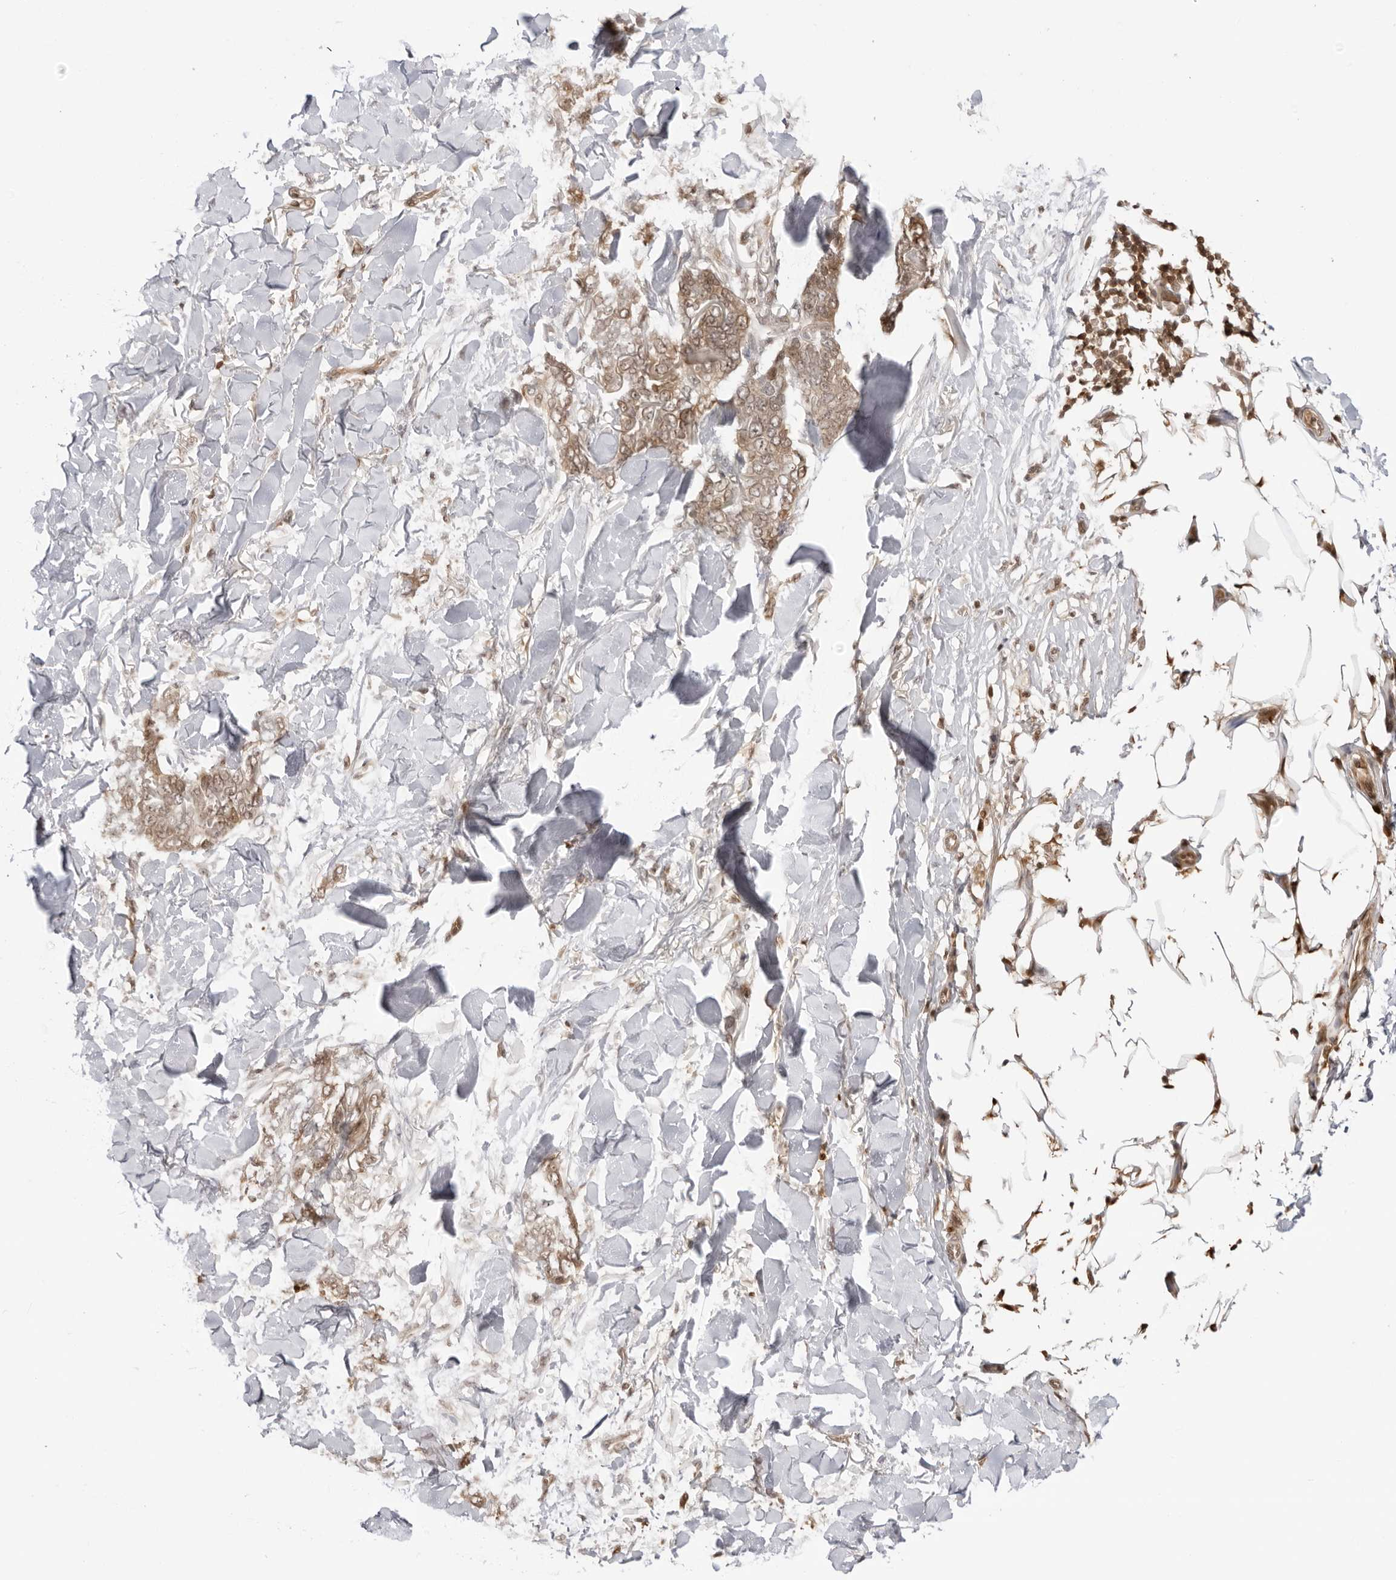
{"staining": {"intensity": "weak", "quantity": ">75%", "location": "cytoplasmic/membranous,nuclear"}, "tissue": "skin cancer", "cell_type": "Tumor cells", "image_type": "cancer", "snomed": [{"axis": "morphology", "description": "Normal tissue, NOS"}, {"axis": "morphology", "description": "Basal cell carcinoma"}, {"axis": "topography", "description": "Skin"}], "caption": "Protein staining of skin cancer tissue reveals weak cytoplasmic/membranous and nuclear positivity in about >75% of tumor cells. The staining is performed using DAB (3,3'-diaminobenzidine) brown chromogen to label protein expression. The nuclei are counter-stained blue using hematoxylin.", "gene": "RNF146", "patient": {"sex": "male", "age": 77}}